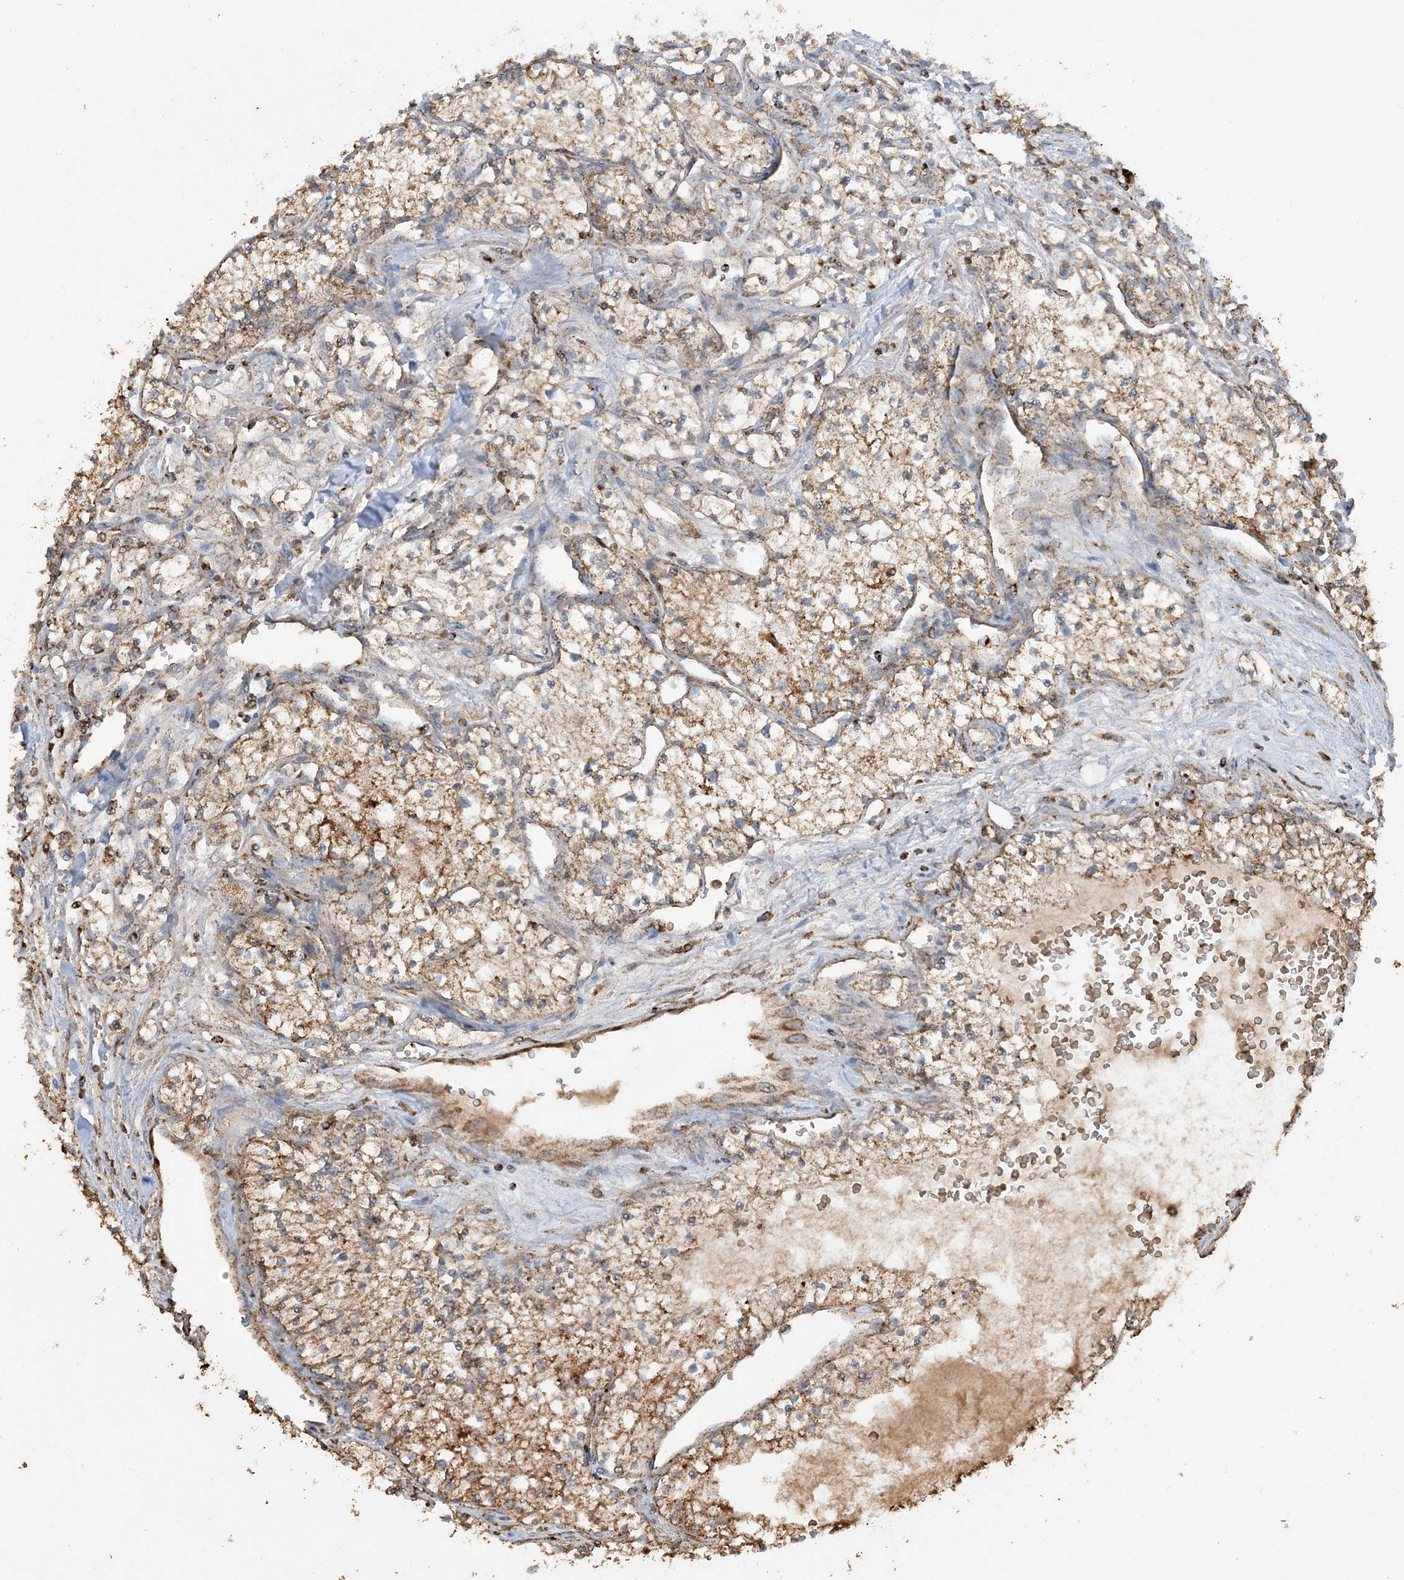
{"staining": {"intensity": "moderate", "quantity": ">75%", "location": "cytoplasmic/membranous"}, "tissue": "renal cancer", "cell_type": "Tumor cells", "image_type": "cancer", "snomed": [{"axis": "morphology", "description": "Normal tissue, NOS"}, {"axis": "morphology", "description": "Adenocarcinoma, NOS"}, {"axis": "topography", "description": "Kidney"}], "caption": "This image displays renal cancer stained with IHC to label a protein in brown. The cytoplasmic/membranous of tumor cells show moderate positivity for the protein. Nuclei are counter-stained blue.", "gene": "AGA", "patient": {"sex": "male", "age": 68}}